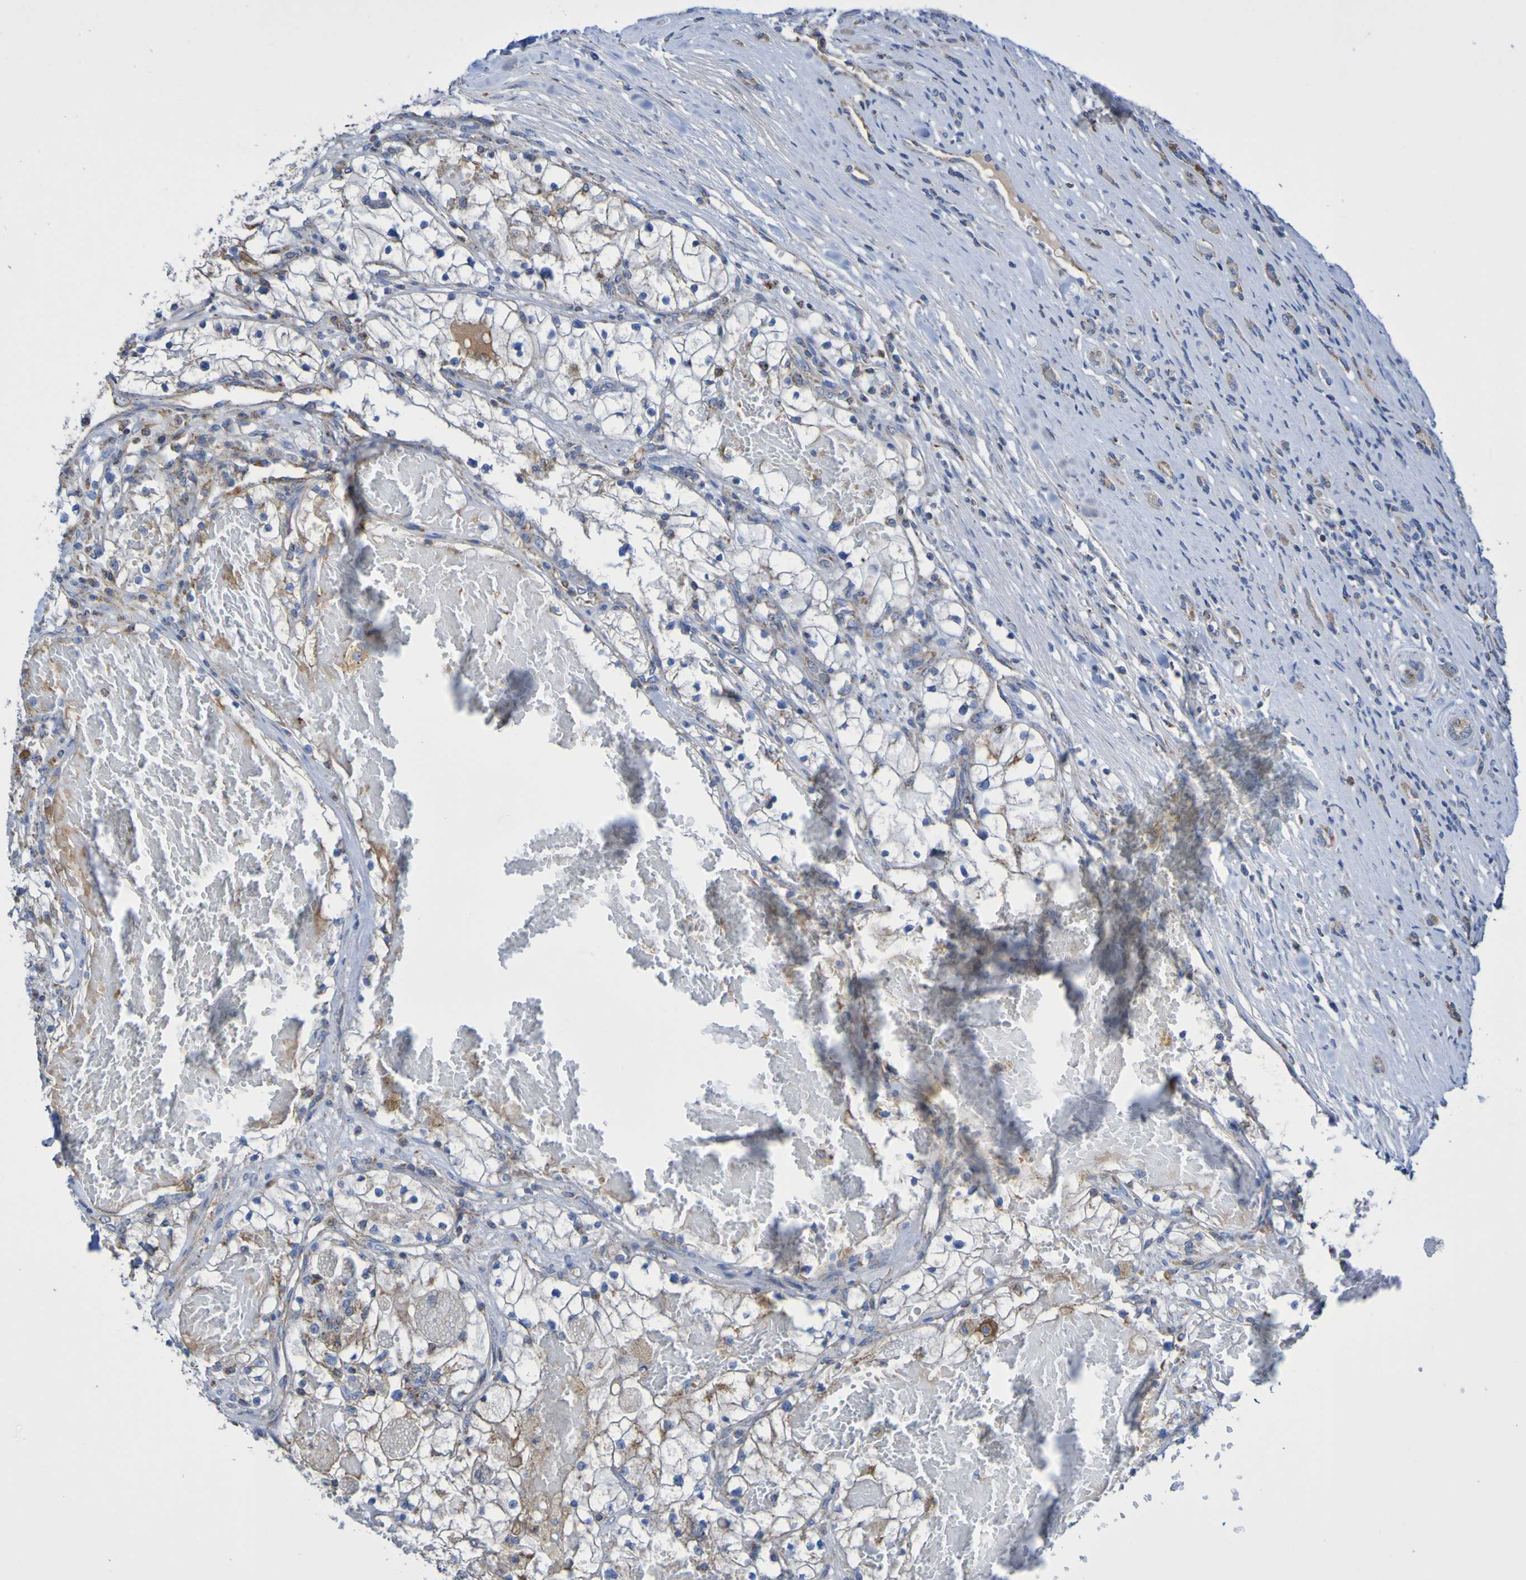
{"staining": {"intensity": "negative", "quantity": "none", "location": "none"}, "tissue": "renal cancer", "cell_type": "Tumor cells", "image_type": "cancer", "snomed": [{"axis": "morphology", "description": "Adenocarcinoma, NOS"}, {"axis": "topography", "description": "Kidney"}], "caption": "An immunohistochemistry histopathology image of renal adenocarcinoma is shown. There is no staining in tumor cells of renal adenocarcinoma.", "gene": "CNTN2", "patient": {"sex": "male", "age": 68}}